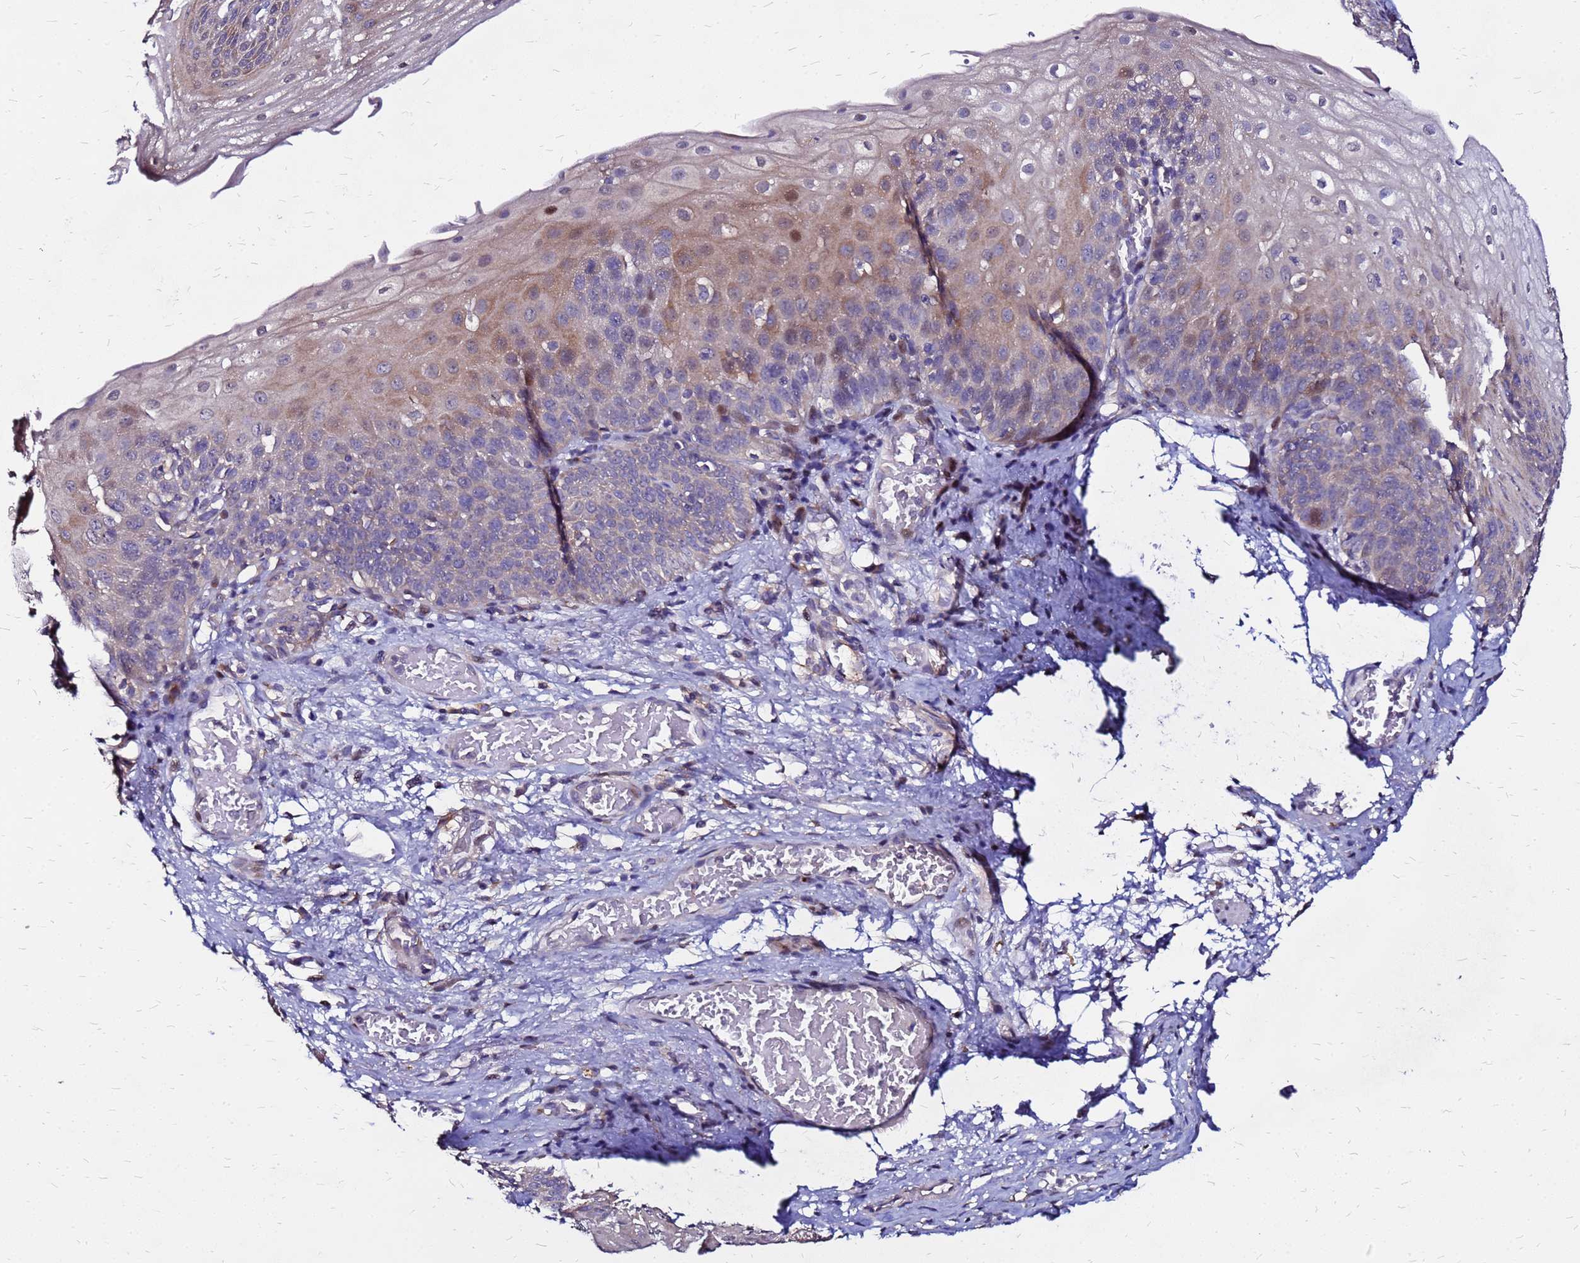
{"staining": {"intensity": "strong", "quantity": "<25%", "location": "cytoplasmic/membranous,nuclear"}, "tissue": "esophagus", "cell_type": "Squamous epithelial cells", "image_type": "normal", "snomed": [{"axis": "morphology", "description": "Normal tissue, NOS"}, {"axis": "topography", "description": "Esophagus"}], "caption": "Brown immunohistochemical staining in unremarkable esophagus demonstrates strong cytoplasmic/membranous,nuclear staining in about <25% of squamous epithelial cells. The staining was performed using DAB to visualize the protein expression in brown, while the nuclei were stained in blue with hematoxylin (Magnification: 20x).", "gene": "ARHGEF35", "patient": {"sex": "male", "age": 71}}